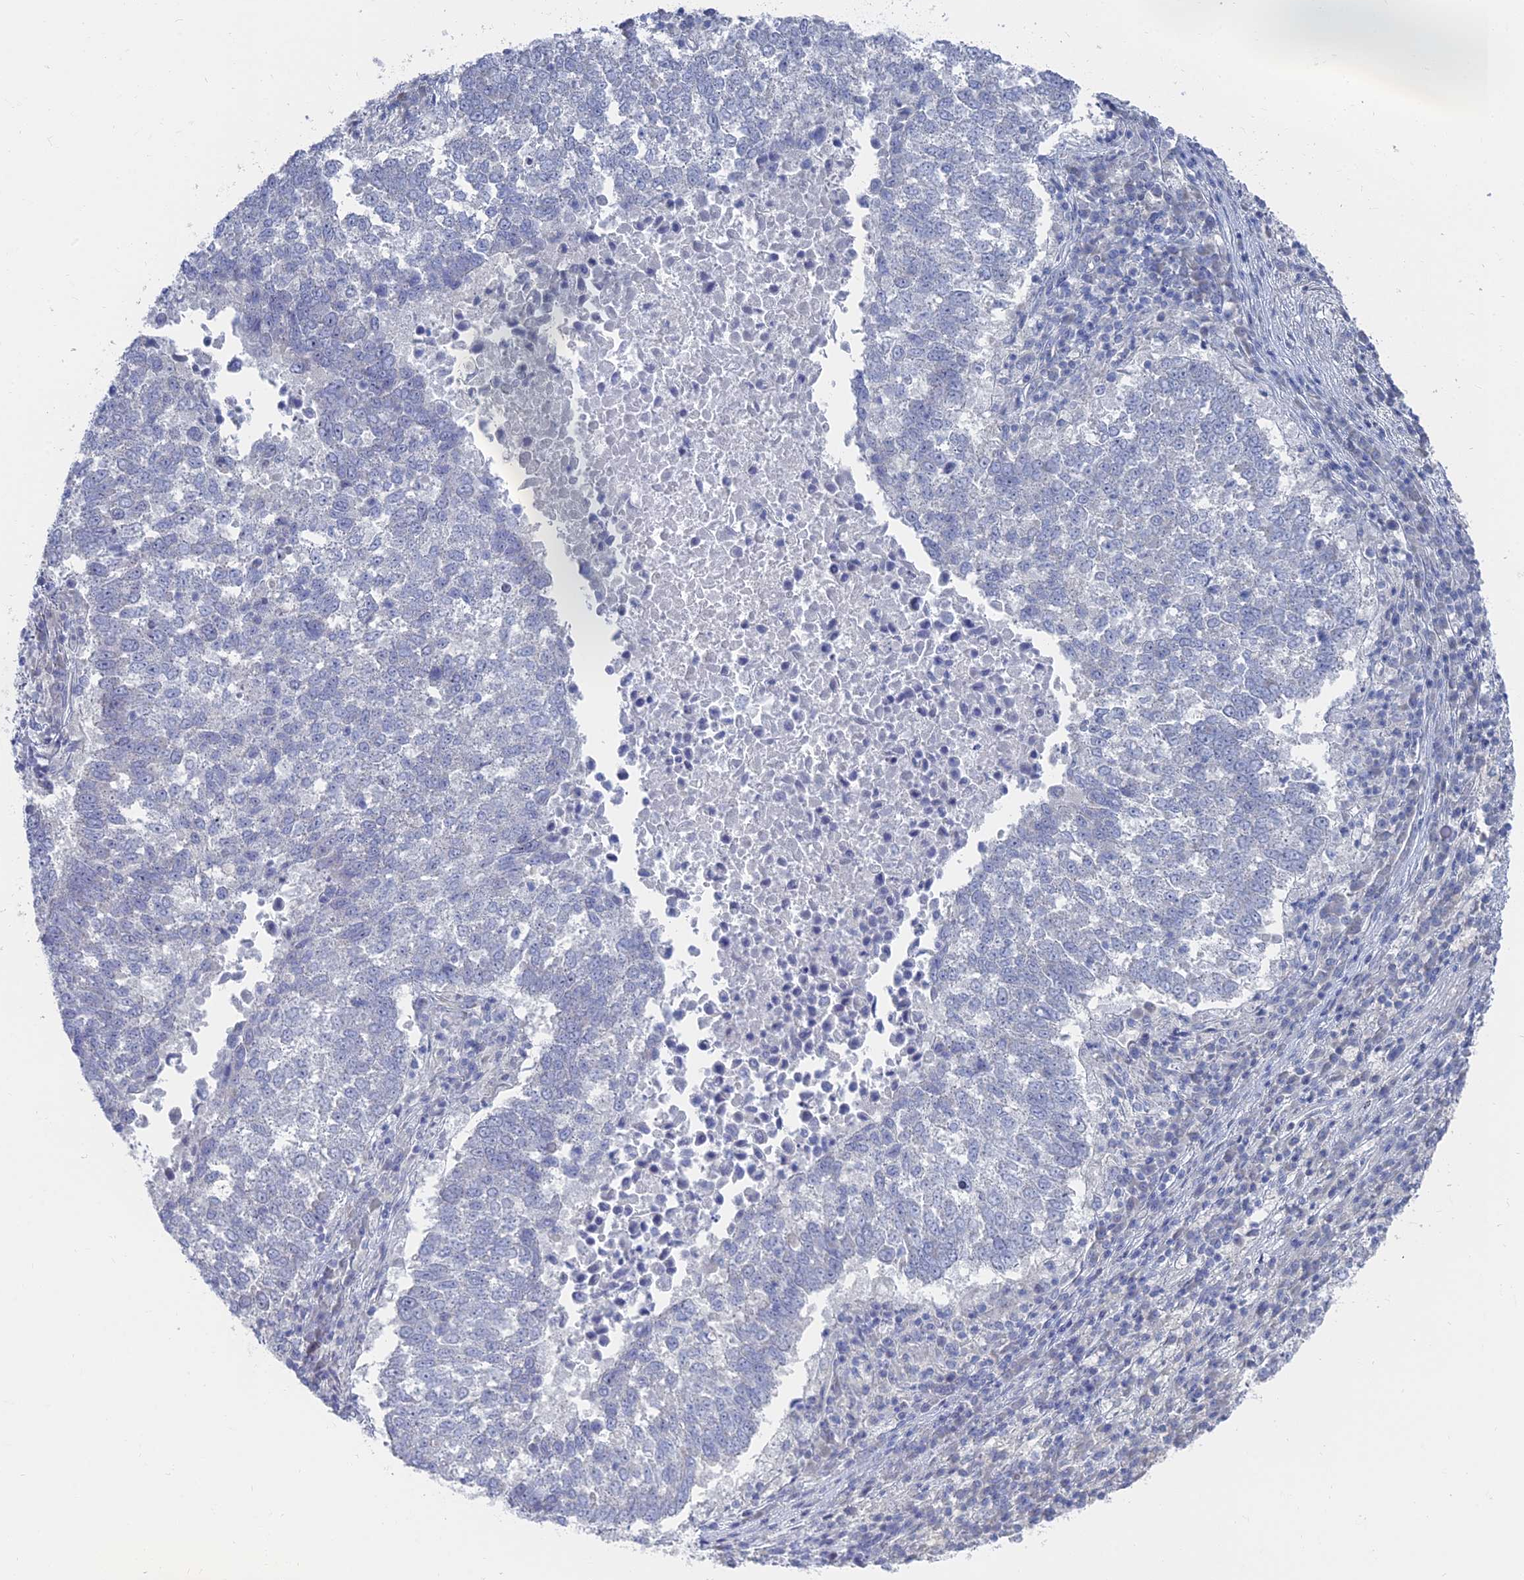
{"staining": {"intensity": "negative", "quantity": "none", "location": "none"}, "tissue": "lung cancer", "cell_type": "Tumor cells", "image_type": "cancer", "snomed": [{"axis": "morphology", "description": "Squamous cell carcinoma, NOS"}, {"axis": "topography", "description": "Lung"}], "caption": "Tumor cells are negative for brown protein staining in lung cancer (squamous cell carcinoma).", "gene": "CCDC149", "patient": {"sex": "male", "age": 73}}